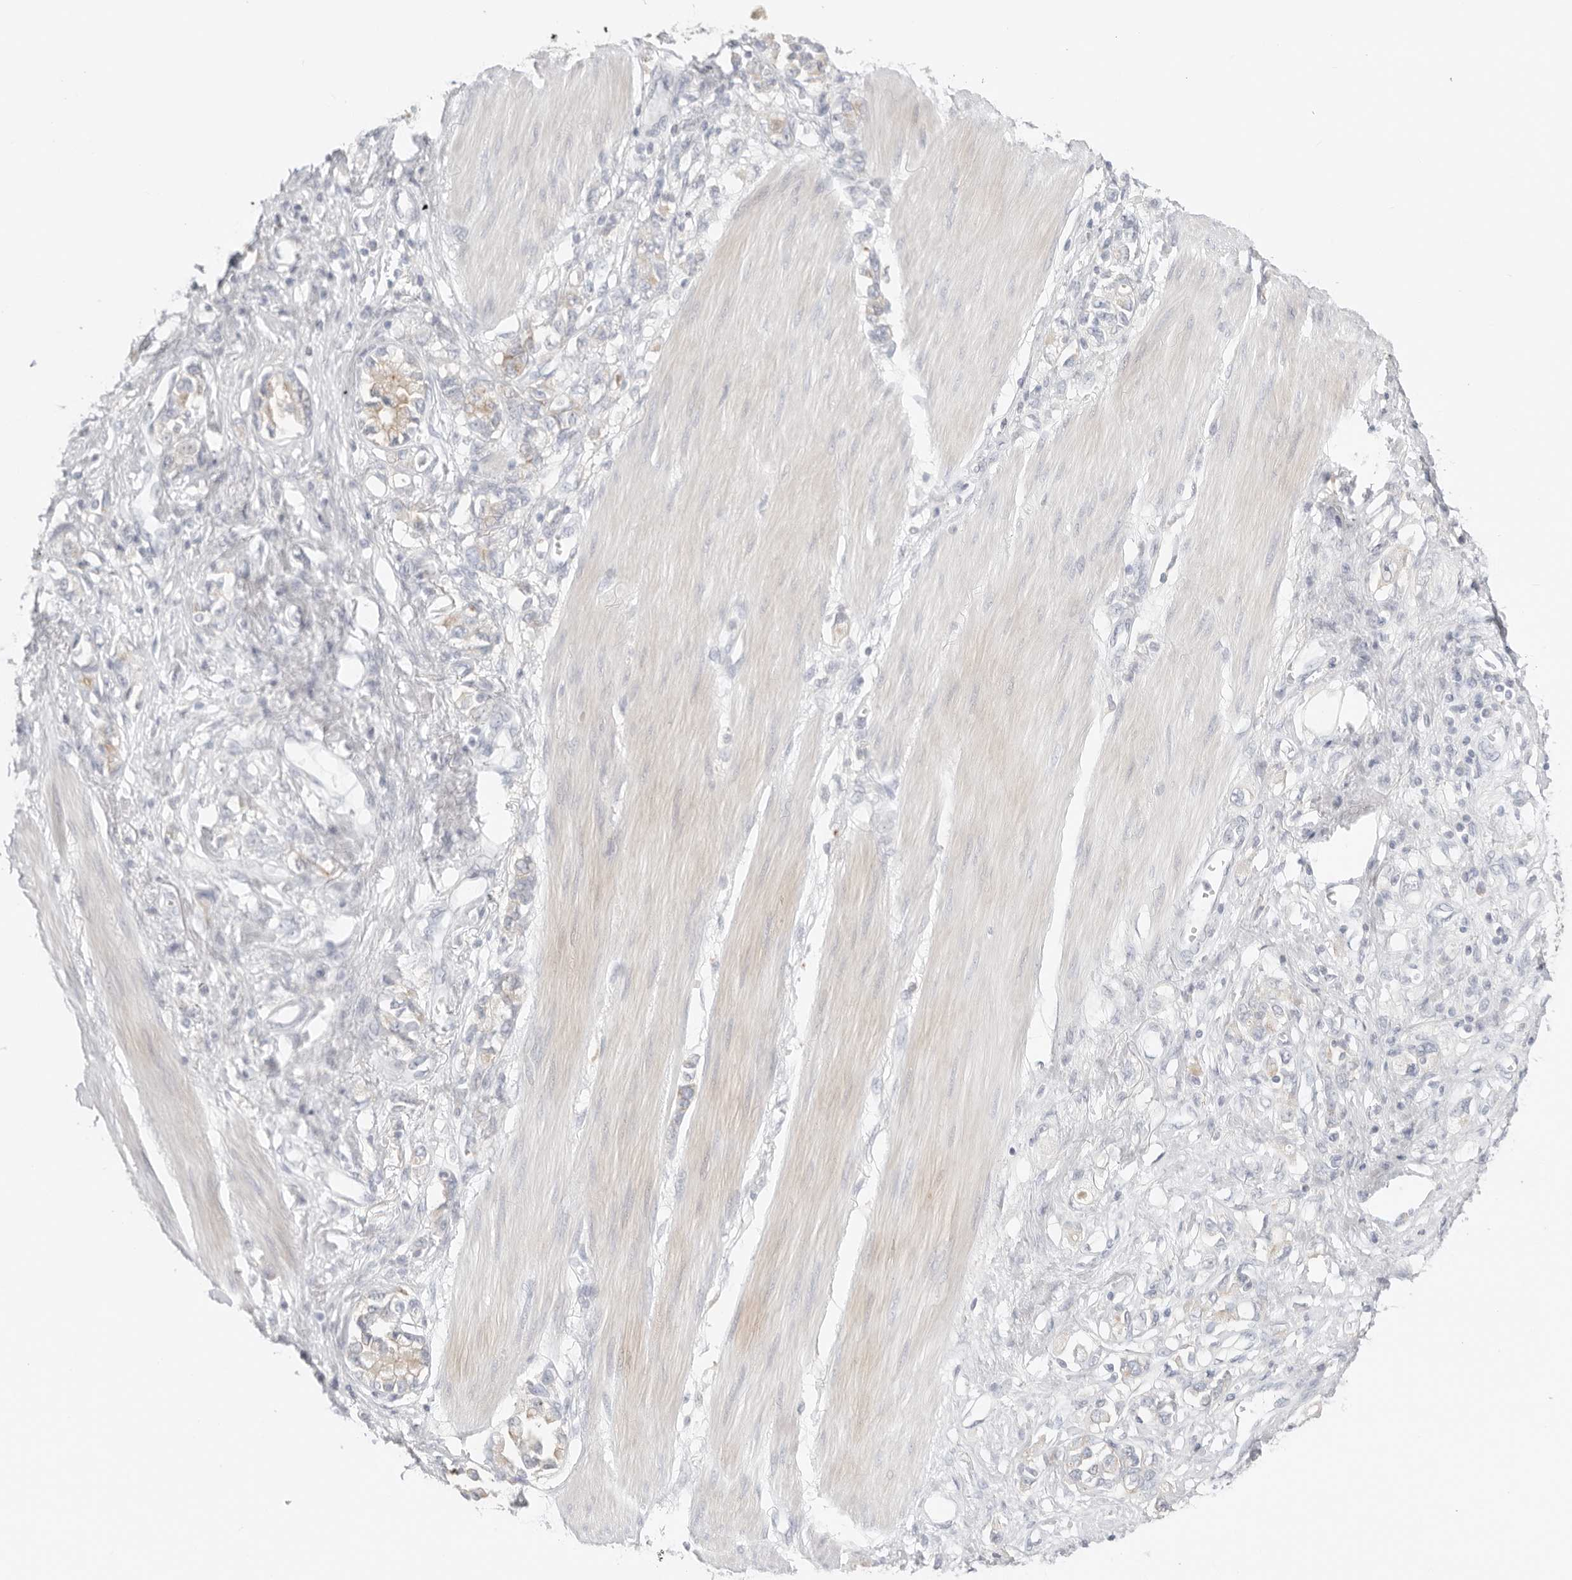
{"staining": {"intensity": "negative", "quantity": "none", "location": "none"}, "tissue": "stomach cancer", "cell_type": "Tumor cells", "image_type": "cancer", "snomed": [{"axis": "morphology", "description": "Adenocarcinoma, NOS"}, {"axis": "topography", "description": "Stomach"}], "caption": "Immunohistochemistry (IHC) of human stomach cancer (adenocarcinoma) shows no staining in tumor cells.", "gene": "CEP120", "patient": {"sex": "female", "age": 76}}